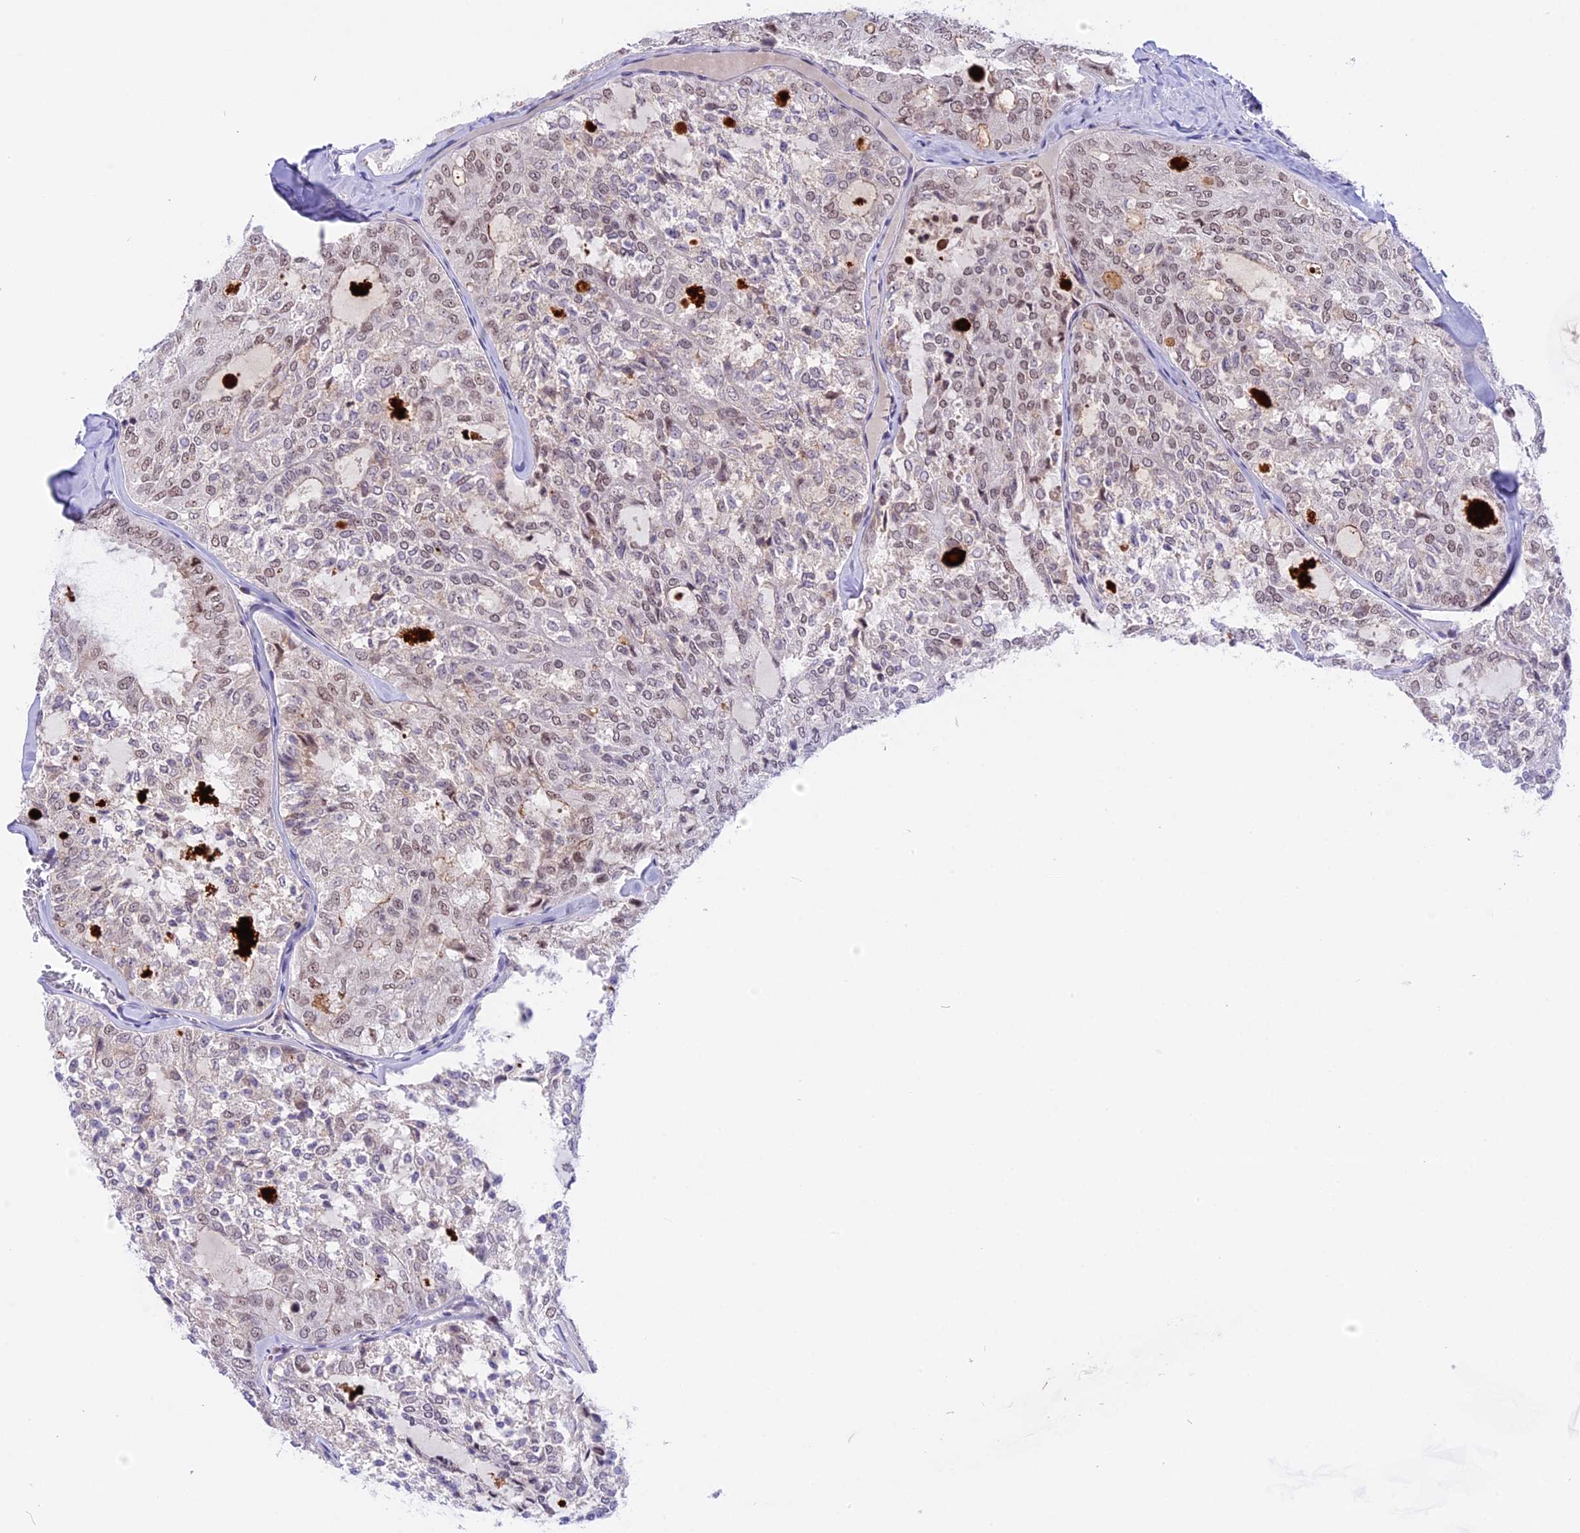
{"staining": {"intensity": "weak", "quantity": ">75%", "location": "nuclear"}, "tissue": "thyroid cancer", "cell_type": "Tumor cells", "image_type": "cancer", "snomed": [{"axis": "morphology", "description": "Follicular adenoma carcinoma, NOS"}, {"axis": "topography", "description": "Thyroid gland"}], "caption": "Tumor cells show low levels of weak nuclear positivity in approximately >75% of cells in thyroid cancer (follicular adenoma carcinoma).", "gene": "TADA3", "patient": {"sex": "male", "age": 75}}